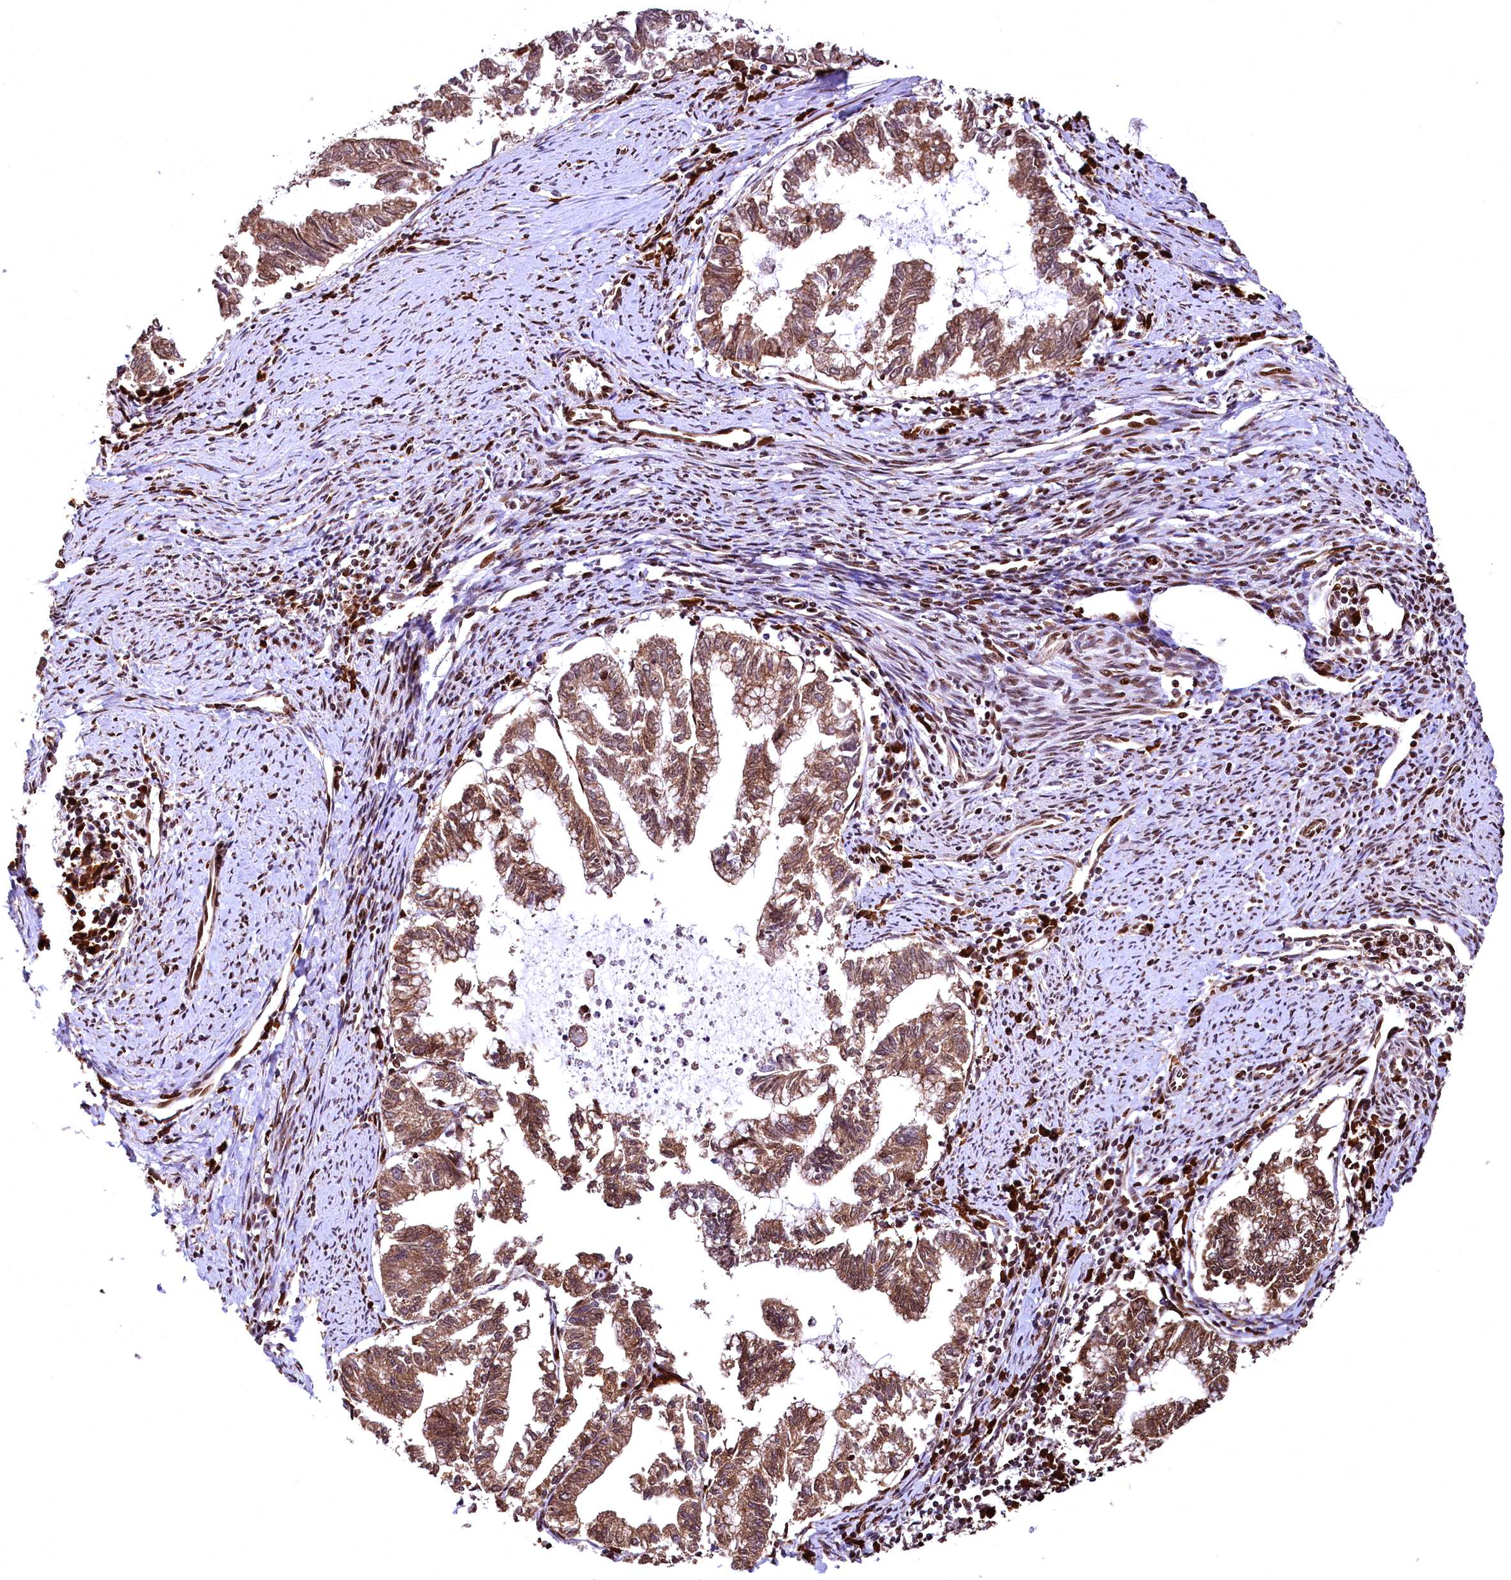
{"staining": {"intensity": "moderate", "quantity": ">75%", "location": "cytoplasmic/membranous"}, "tissue": "endometrial cancer", "cell_type": "Tumor cells", "image_type": "cancer", "snomed": [{"axis": "morphology", "description": "Adenocarcinoma, NOS"}, {"axis": "topography", "description": "Endometrium"}], "caption": "A brown stain highlights moderate cytoplasmic/membranous staining of a protein in endometrial cancer (adenocarcinoma) tumor cells.", "gene": "PDS5B", "patient": {"sex": "female", "age": 79}}